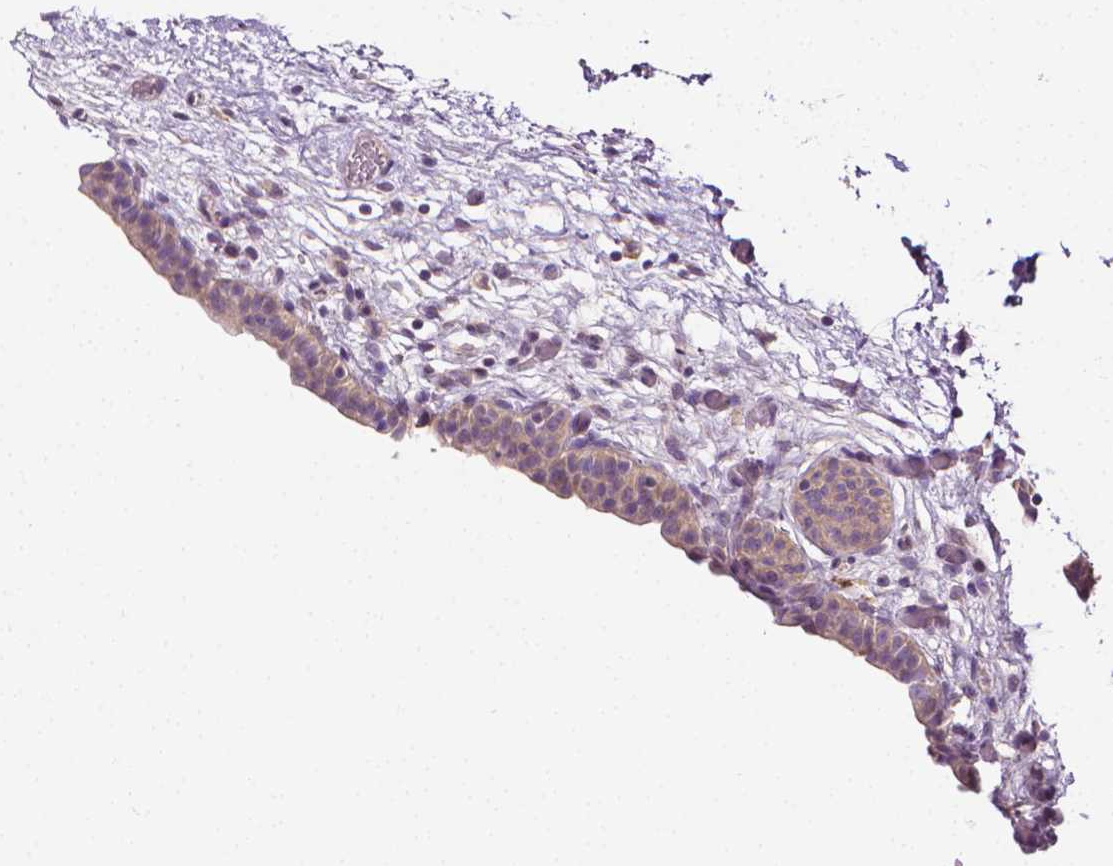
{"staining": {"intensity": "weak", "quantity": "<25%", "location": "cytoplasmic/membranous"}, "tissue": "urinary bladder", "cell_type": "Urothelial cells", "image_type": "normal", "snomed": [{"axis": "morphology", "description": "Normal tissue, NOS"}, {"axis": "topography", "description": "Urinary bladder"}], "caption": "Urothelial cells show no significant expression in benign urinary bladder.", "gene": "MCOLN3", "patient": {"sex": "male", "age": 69}}